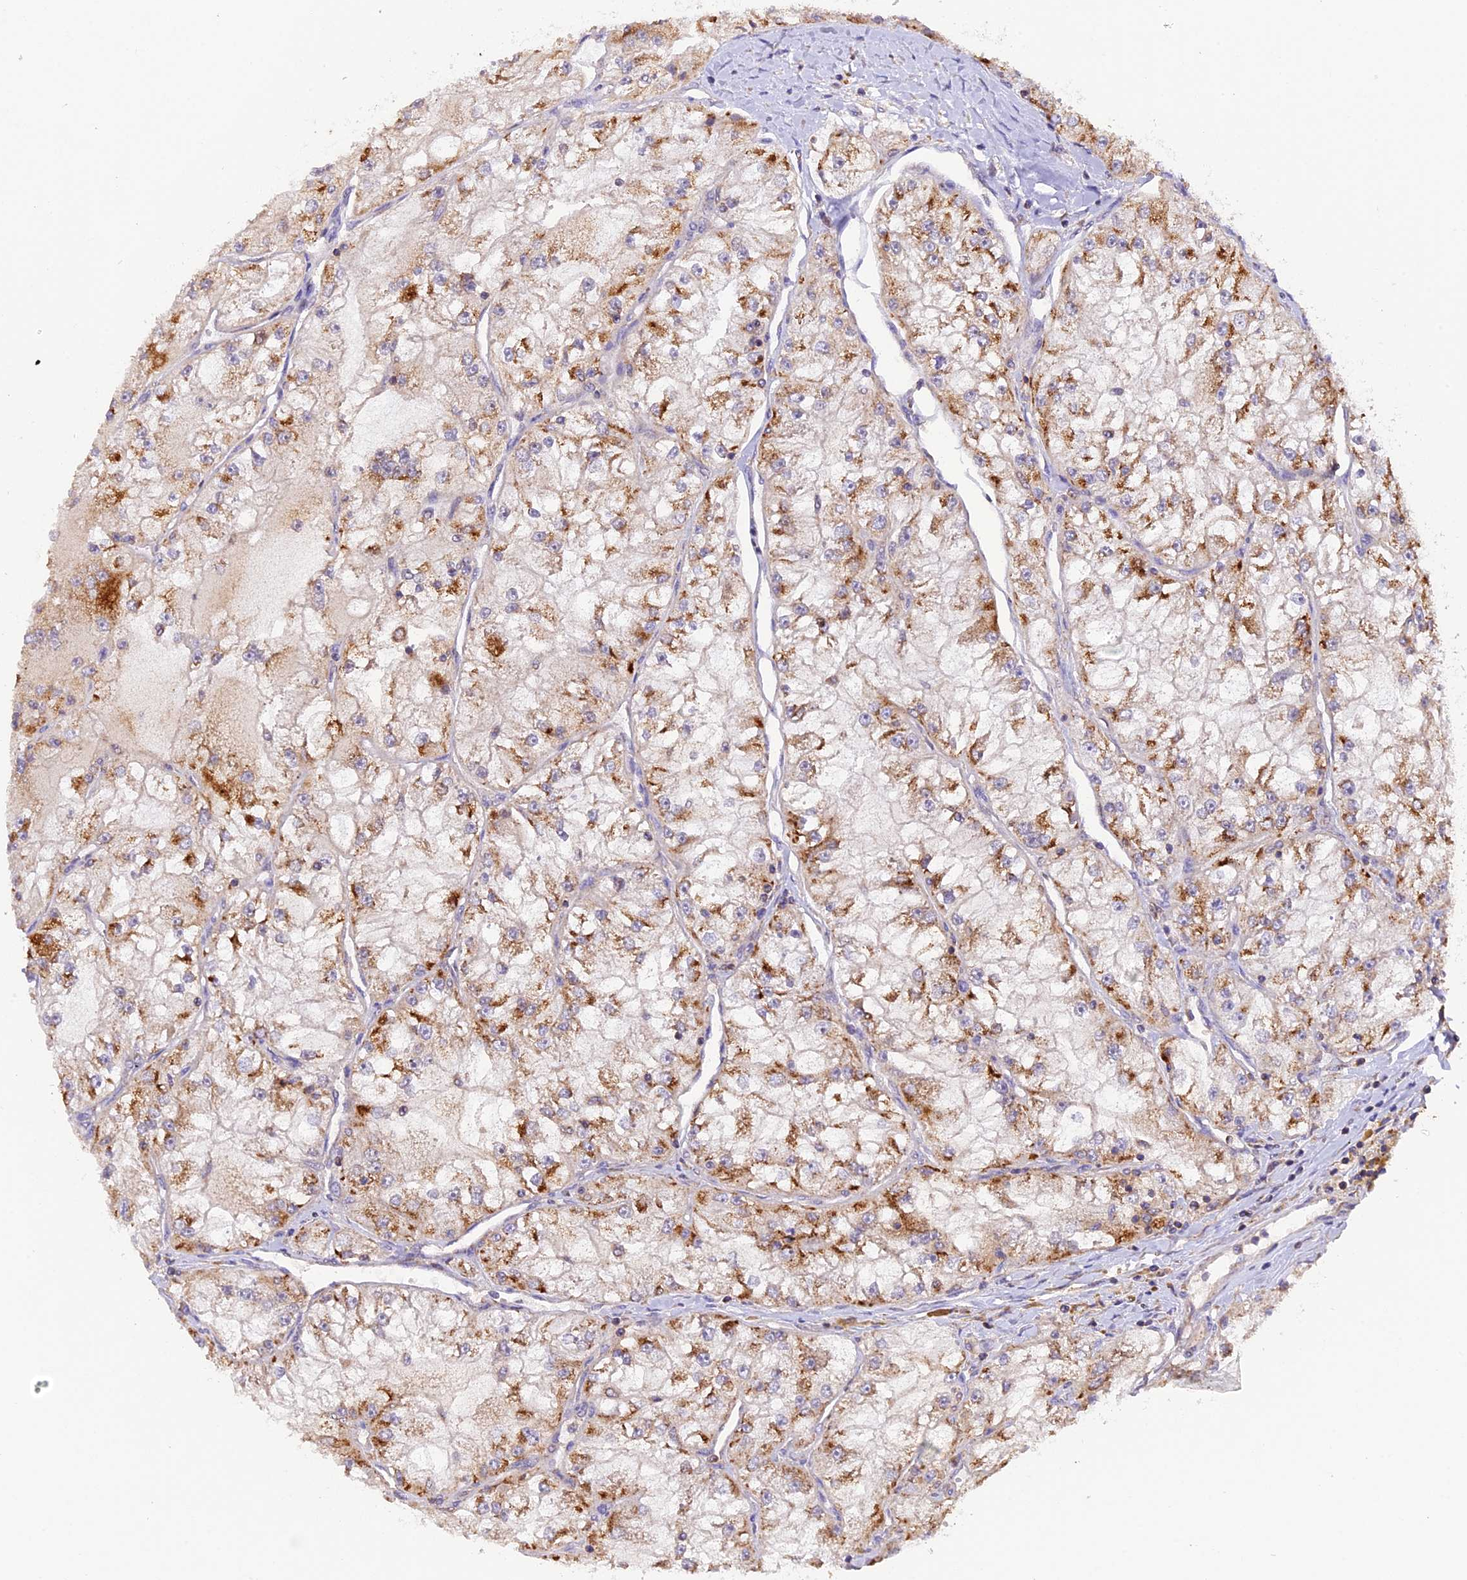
{"staining": {"intensity": "moderate", "quantity": "25%-75%", "location": "cytoplasmic/membranous"}, "tissue": "renal cancer", "cell_type": "Tumor cells", "image_type": "cancer", "snomed": [{"axis": "morphology", "description": "Adenocarcinoma, NOS"}, {"axis": "topography", "description": "Kidney"}], "caption": "Renal adenocarcinoma was stained to show a protein in brown. There is medium levels of moderate cytoplasmic/membranous staining in about 25%-75% of tumor cells.", "gene": "PEX3", "patient": {"sex": "female", "age": 72}}